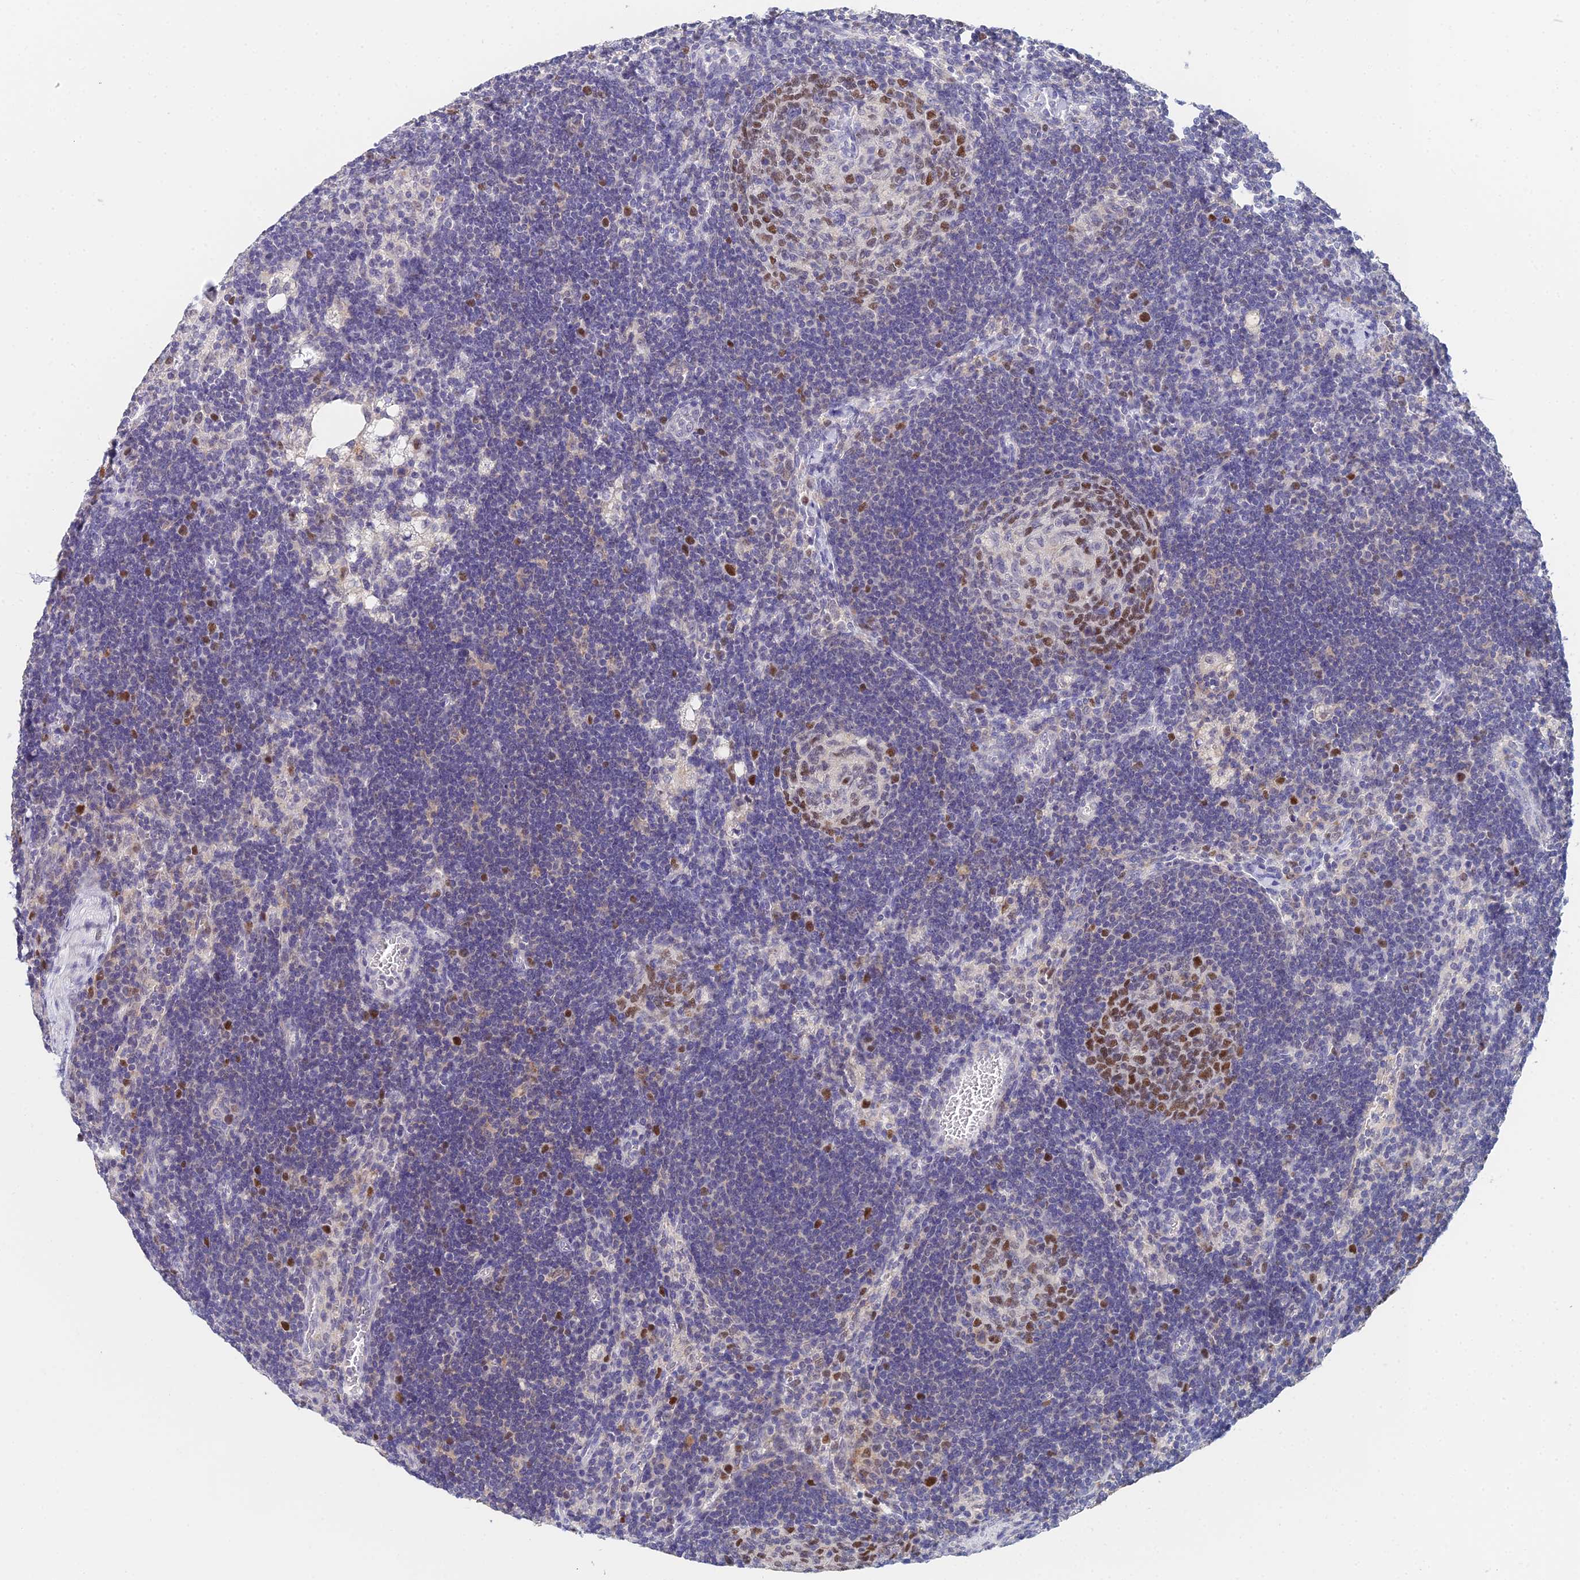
{"staining": {"intensity": "moderate", "quantity": ">75%", "location": "nuclear"}, "tissue": "lymph node", "cell_type": "Germinal center cells", "image_type": "normal", "snomed": [{"axis": "morphology", "description": "Normal tissue, NOS"}, {"axis": "topography", "description": "Lymph node"}], "caption": "Lymph node was stained to show a protein in brown. There is medium levels of moderate nuclear positivity in about >75% of germinal center cells. (brown staining indicates protein expression, while blue staining denotes nuclei).", "gene": "MCM2", "patient": {"sex": "female", "age": 73}}